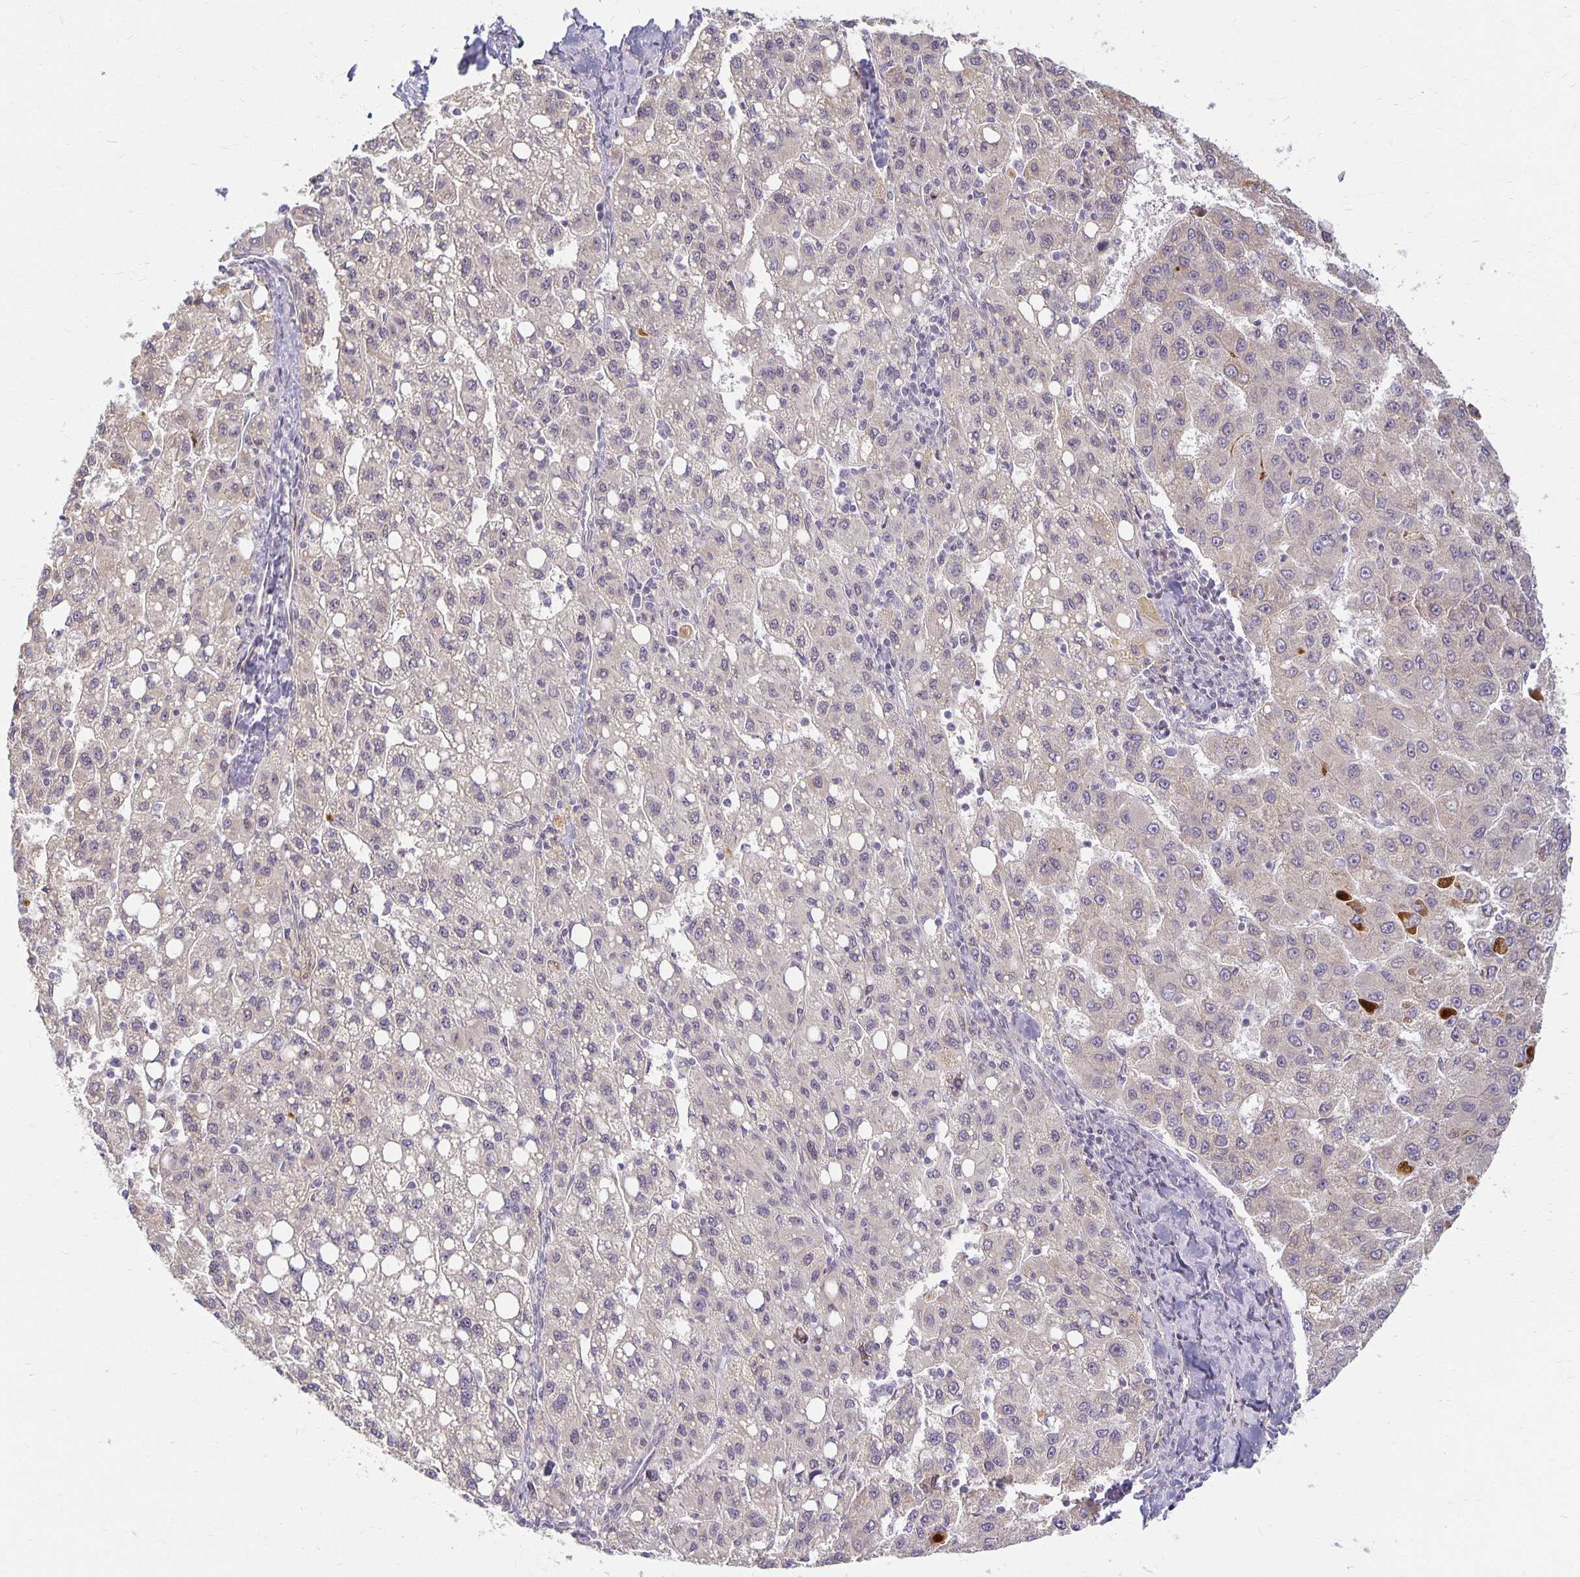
{"staining": {"intensity": "negative", "quantity": "none", "location": "none"}, "tissue": "liver cancer", "cell_type": "Tumor cells", "image_type": "cancer", "snomed": [{"axis": "morphology", "description": "Carcinoma, Hepatocellular, NOS"}, {"axis": "topography", "description": "Liver"}], "caption": "Tumor cells are negative for protein expression in human liver hepatocellular carcinoma.", "gene": "EHF", "patient": {"sex": "female", "age": 82}}